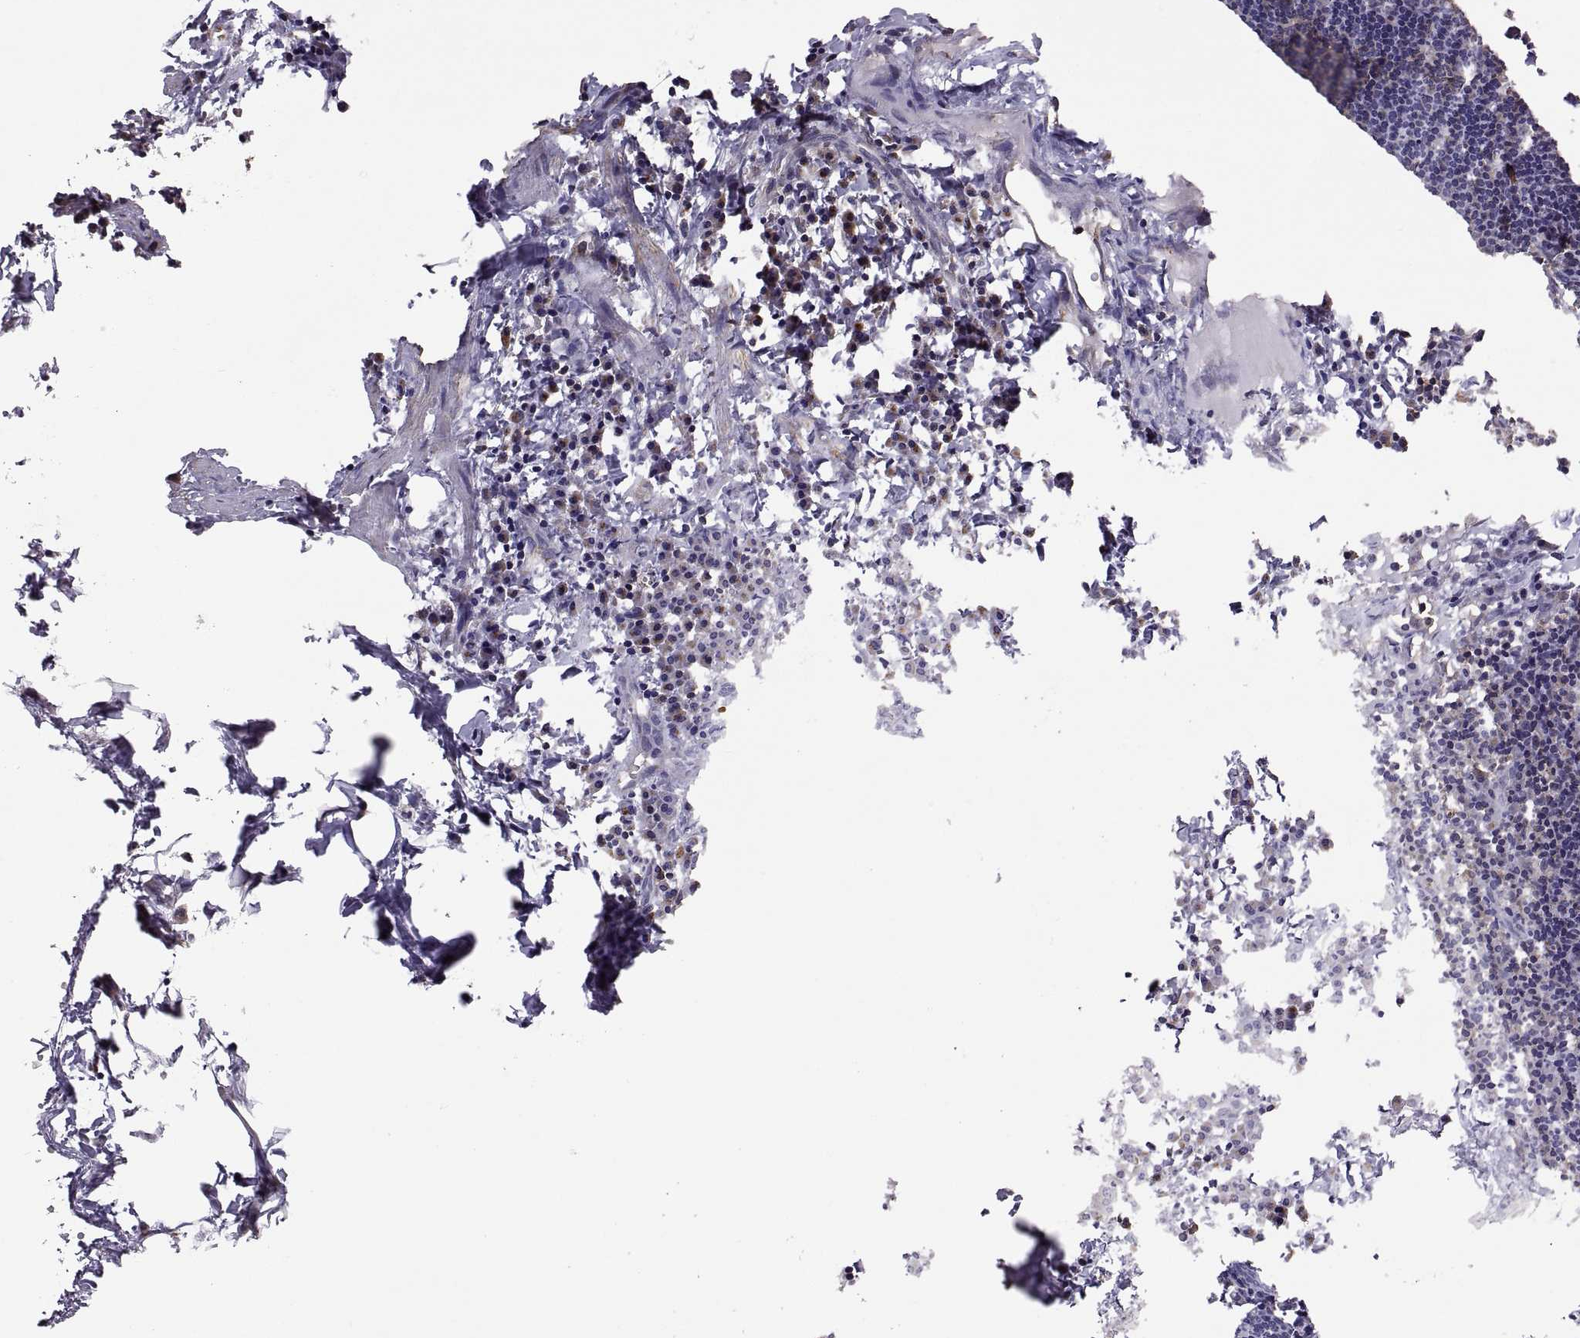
{"staining": {"intensity": "strong", "quantity": "<25%", "location": "cytoplasmic/membranous"}, "tissue": "lymph node", "cell_type": "Germinal center cells", "image_type": "normal", "snomed": [{"axis": "morphology", "description": "Normal tissue, NOS"}, {"axis": "topography", "description": "Lymph node"}], "caption": "Lymph node stained with a protein marker reveals strong staining in germinal center cells.", "gene": "ACAP1", "patient": {"sex": "male", "age": 55}}